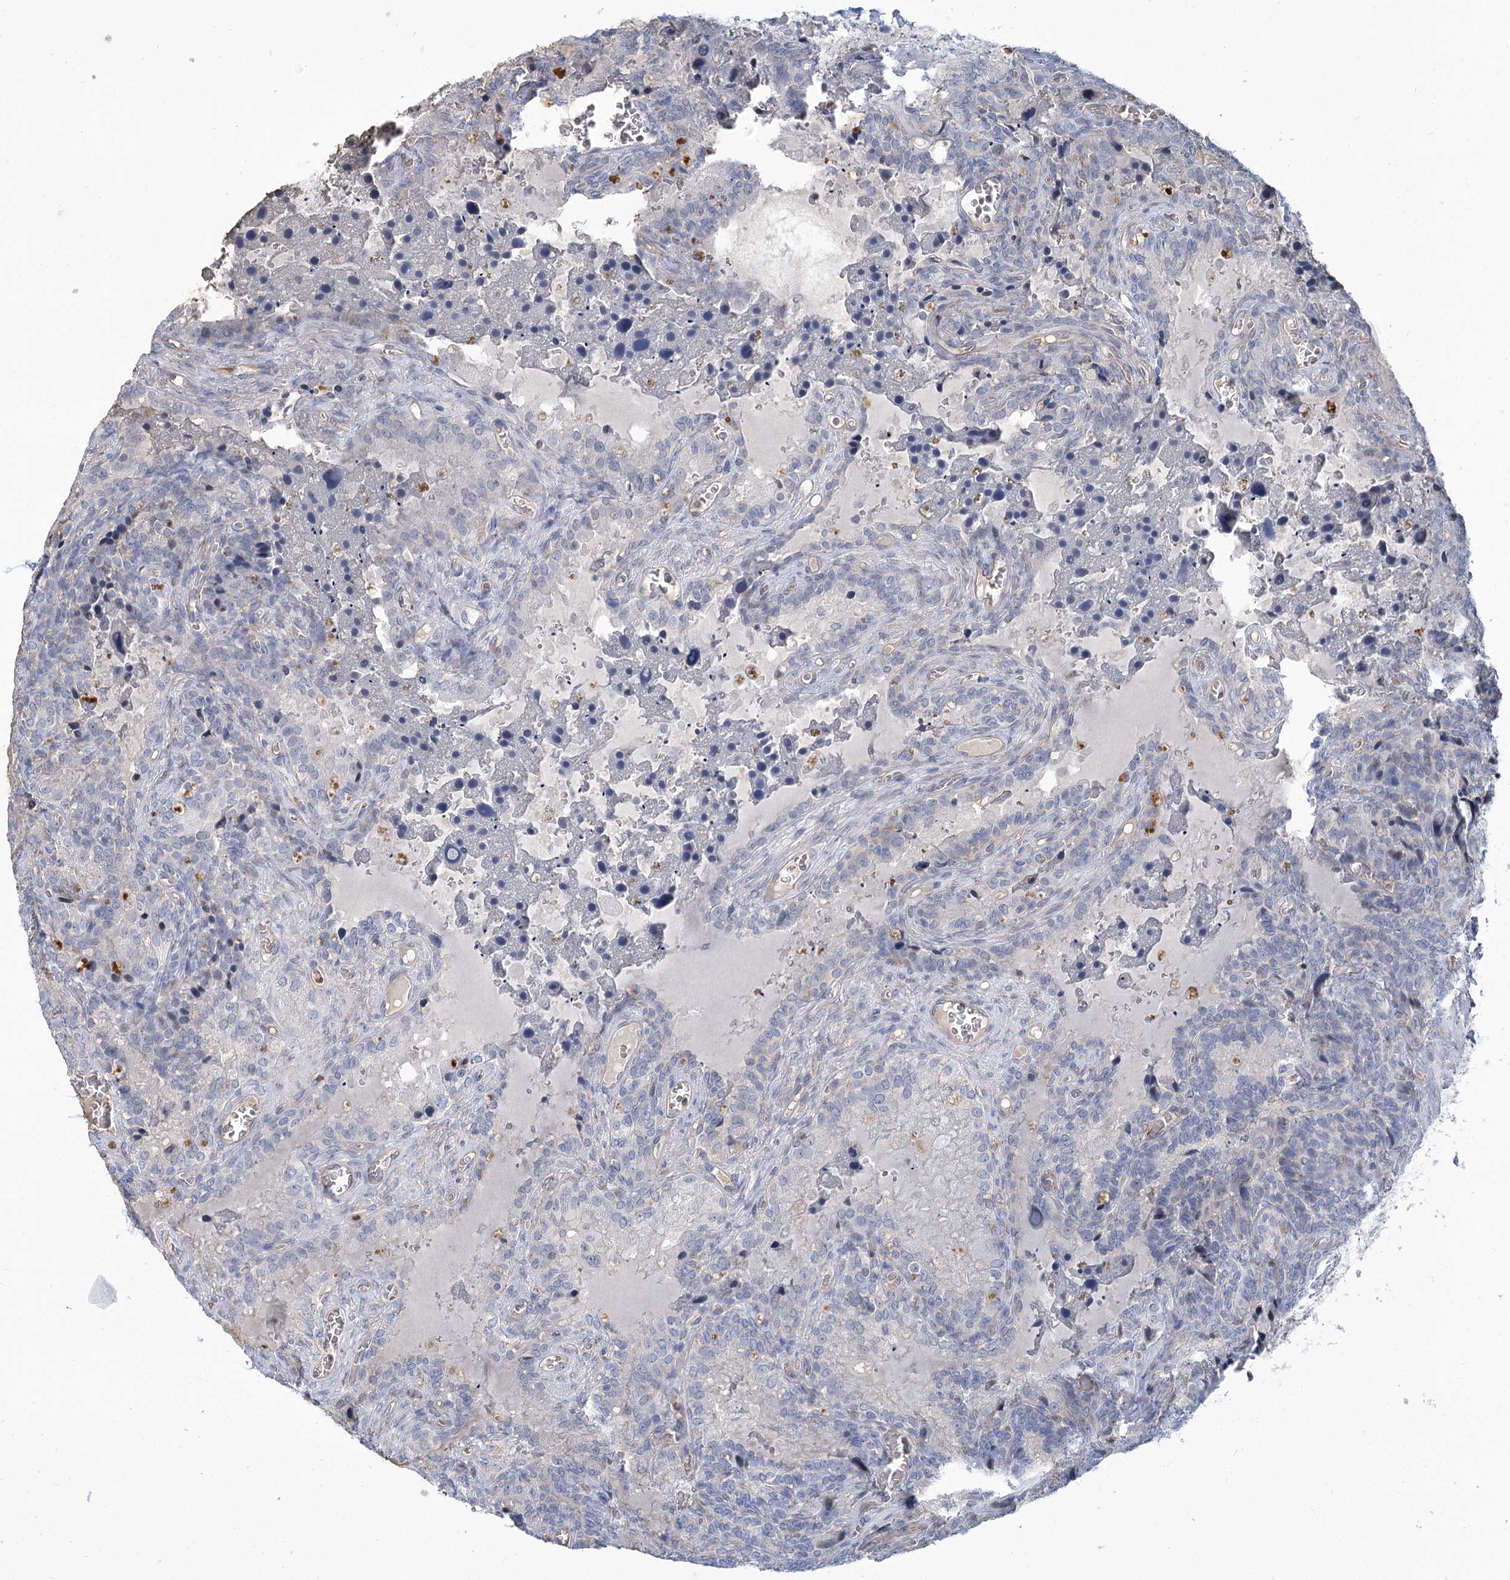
{"staining": {"intensity": "negative", "quantity": "none", "location": "none"}, "tissue": "seminal vesicle", "cell_type": "Glandular cells", "image_type": "normal", "snomed": [{"axis": "morphology", "description": "Normal tissue, NOS"}, {"axis": "topography", "description": "Seminal veicle"}], "caption": "Immunohistochemistry of unremarkable seminal vesicle displays no positivity in glandular cells.", "gene": "THAP6", "patient": {"sex": "male", "age": 62}}